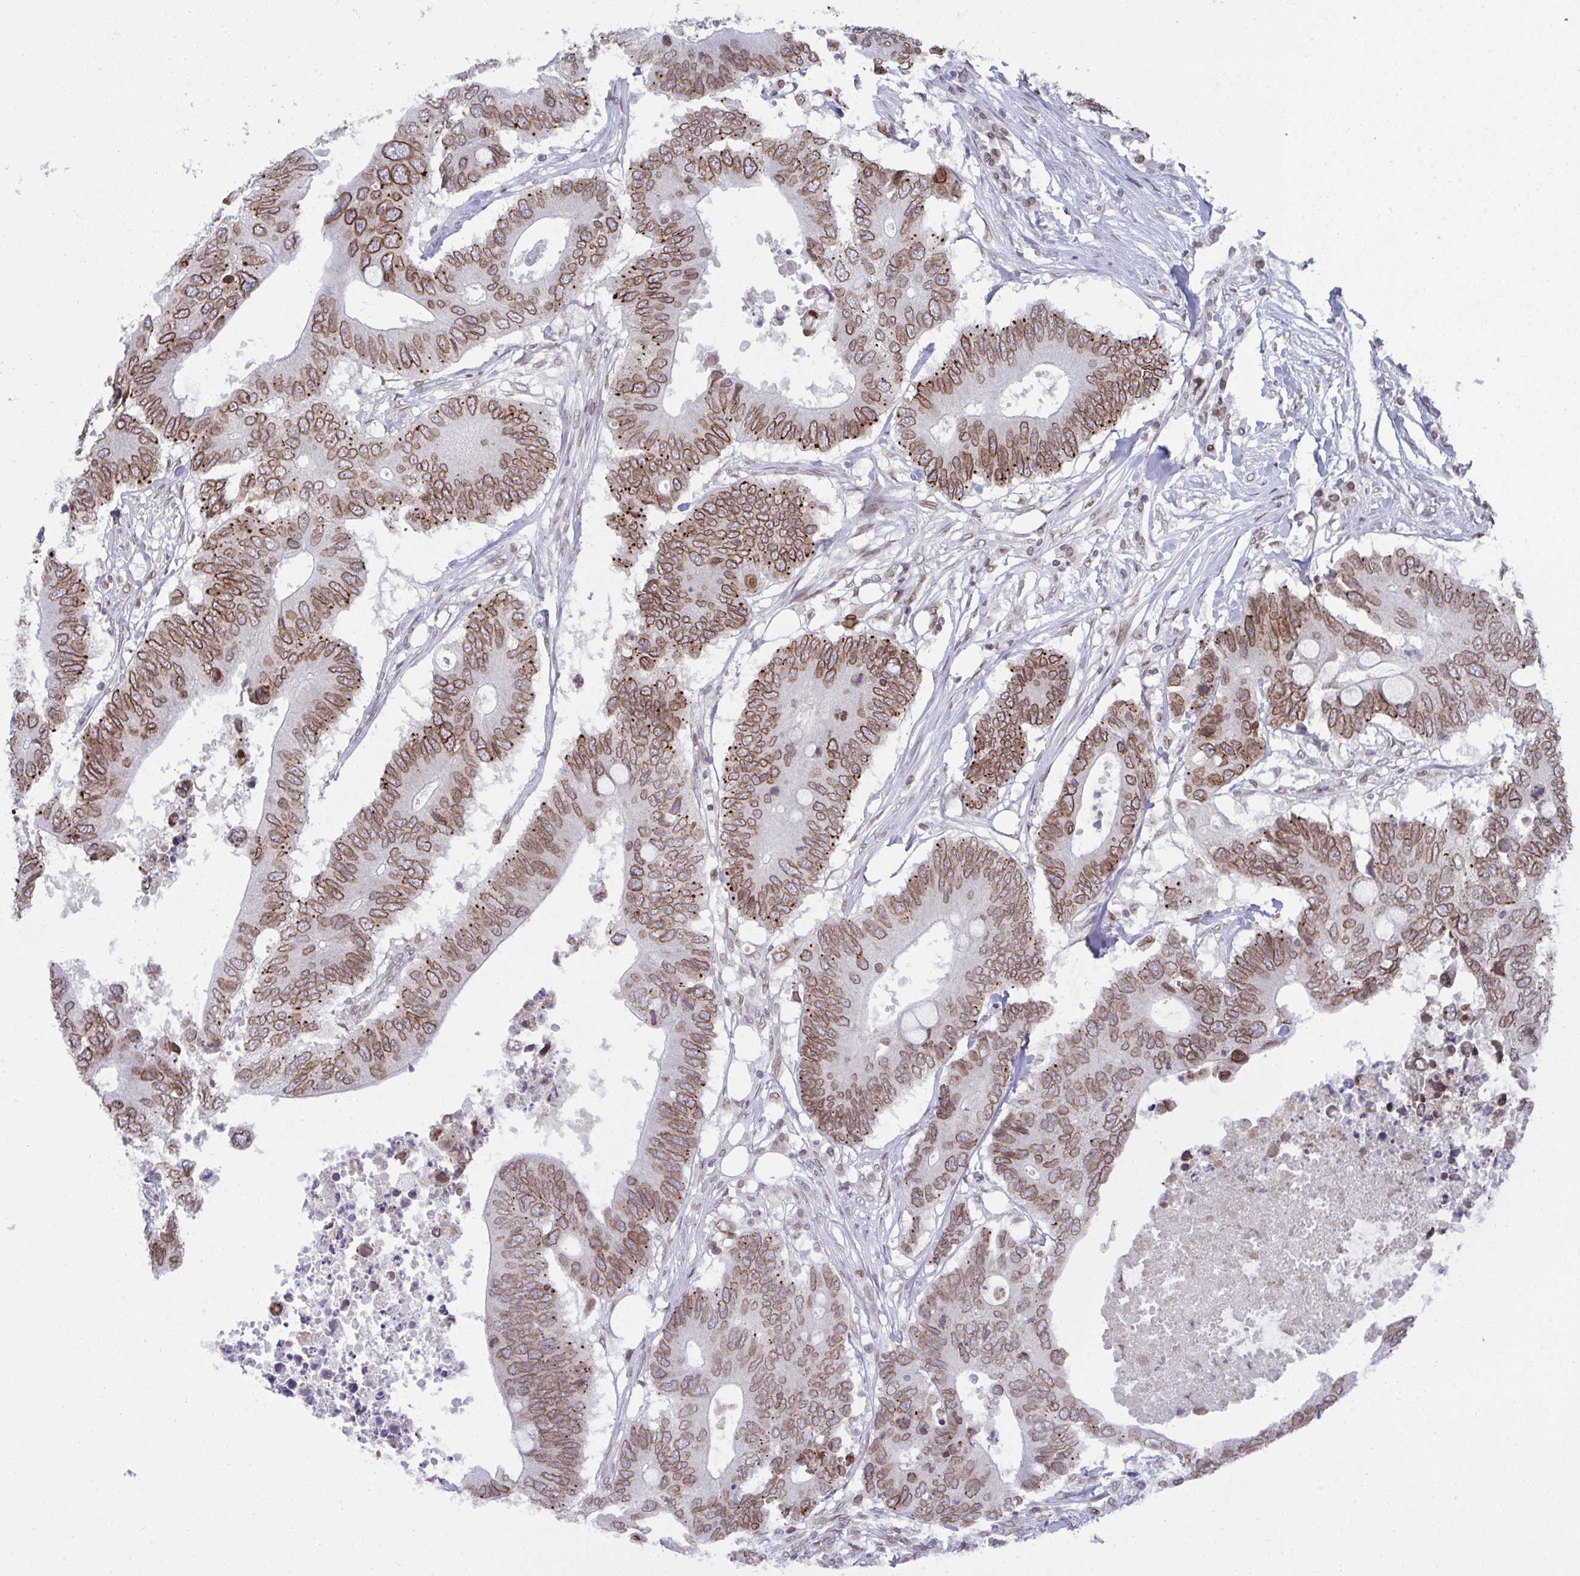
{"staining": {"intensity": "moderate", "quantity": ">75%", "location": "cytoplasmic/membranous,nuclear"}, "tissue": "colorectal cancer", "cell_type": "Tumor cells", "image_type": "cancer", "snomed": [{"axis": "morphology", "description": "Adenocarcinoma, NOS"}, {"axis": "topography", "description": "Colon"}], "caption": "Brown immunohistochemical staining in colorectal cancer (adenocarcinoma) demonstrates moderate cytoplasmic/membranous and nuclear staining in approximately >75% of tumor cells. The staining is performed using DAB brown chromogen to label protein expression. The nuclei are counter-stained blue using hematoxylin.", "gene": "RANBP2", "patient": {"sex": "male", "age": 71}}